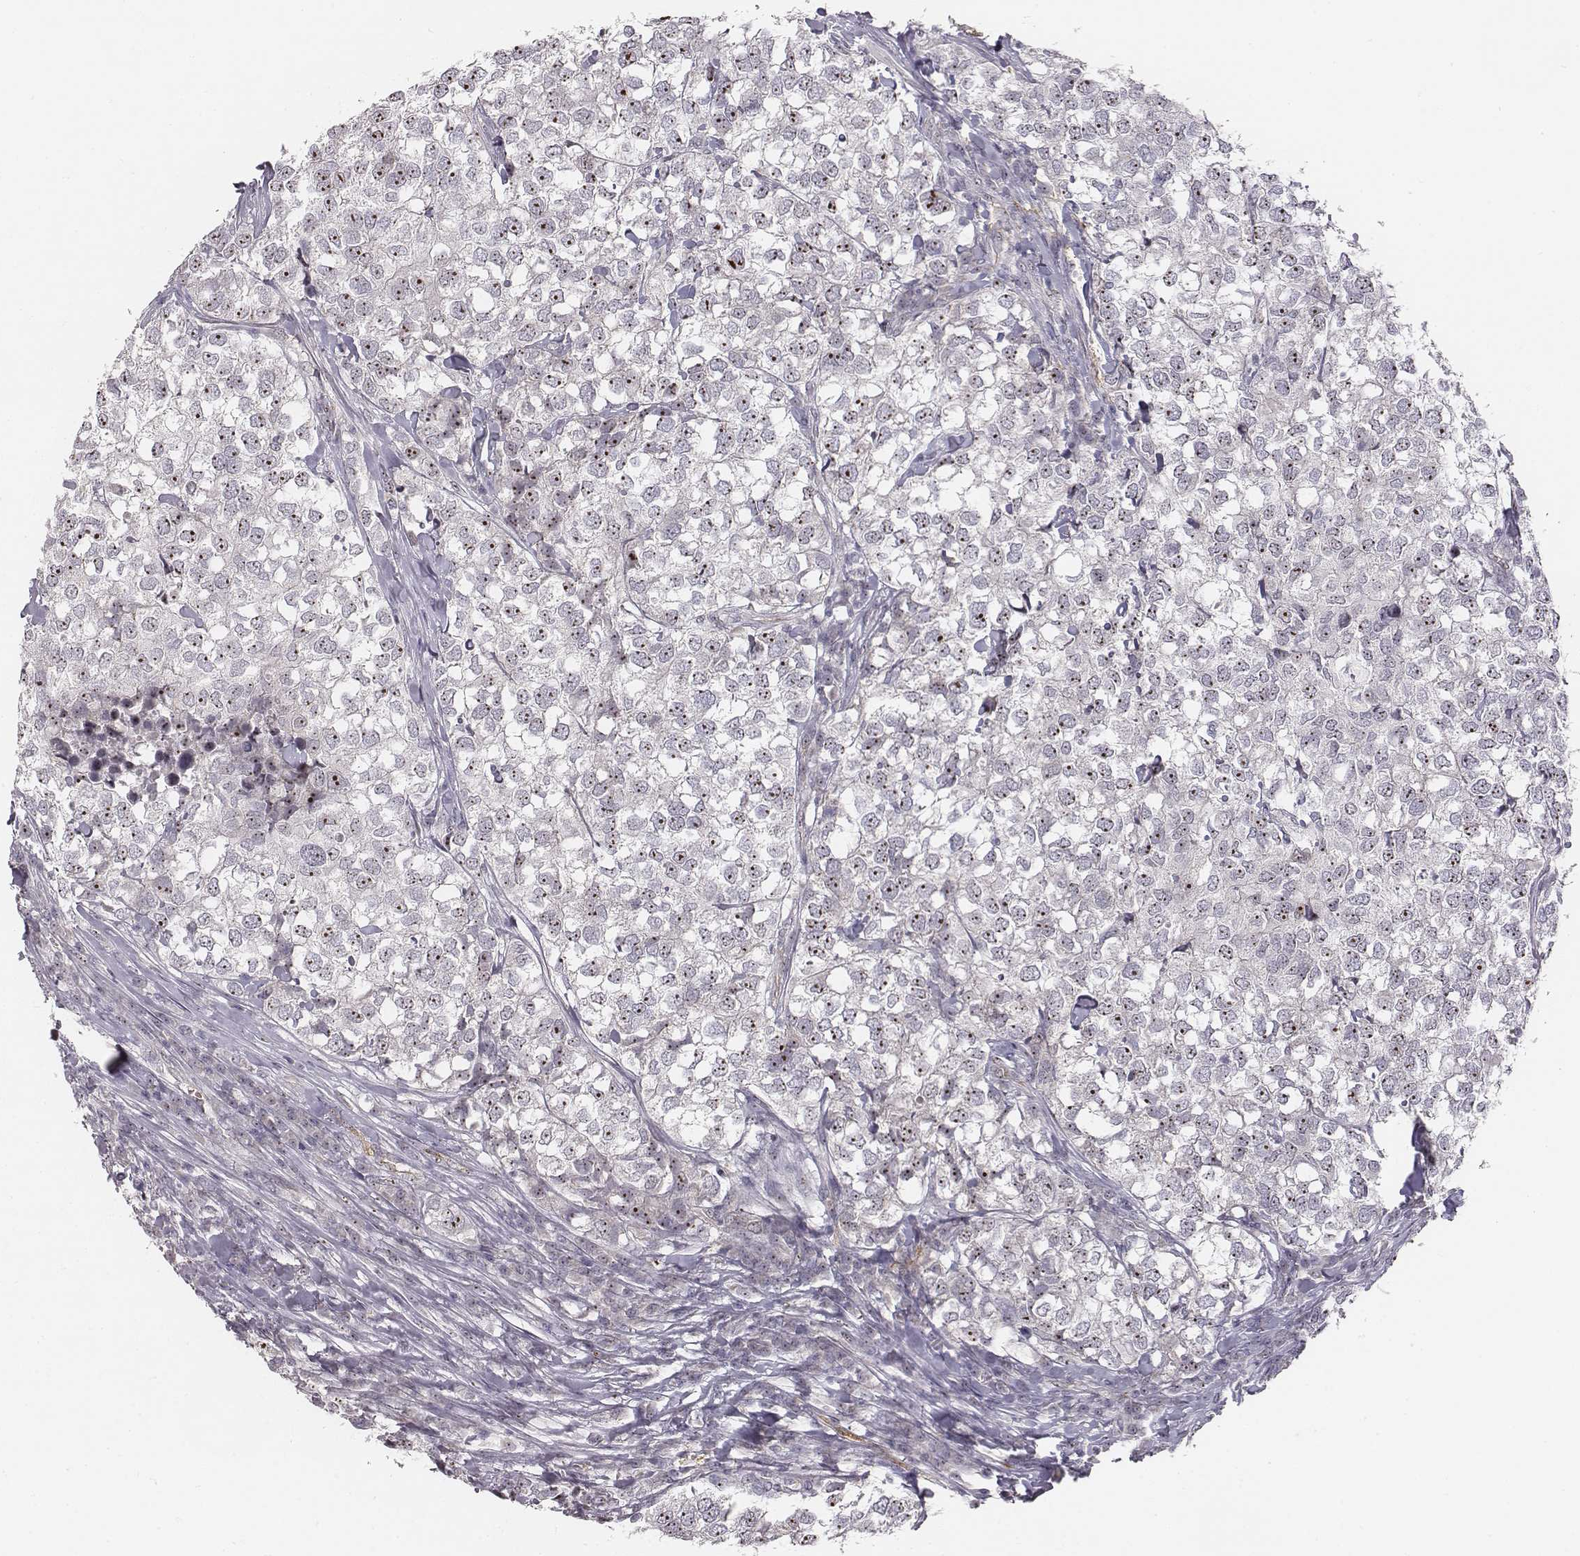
{"staining": {"intensity": "strong", "quantity": ">75%", "location": "nuclear"}, "tissue": "breast cancer", "cell_type": "Tumor cells", "image_type": "cancer", "snomed": [{"axis": "morphology", "description": "Duct carcinoma"}, {"axis": "topography", "description": "Breast"}], "caption": "DAB immunohistochemical staining of human breast intraductal carcinoma demonstrates strong nuclear protein positivity in approximately >75% of tumor cells.", "gene": "NIFK", "patient": {"sex": "female", "age": 30}}